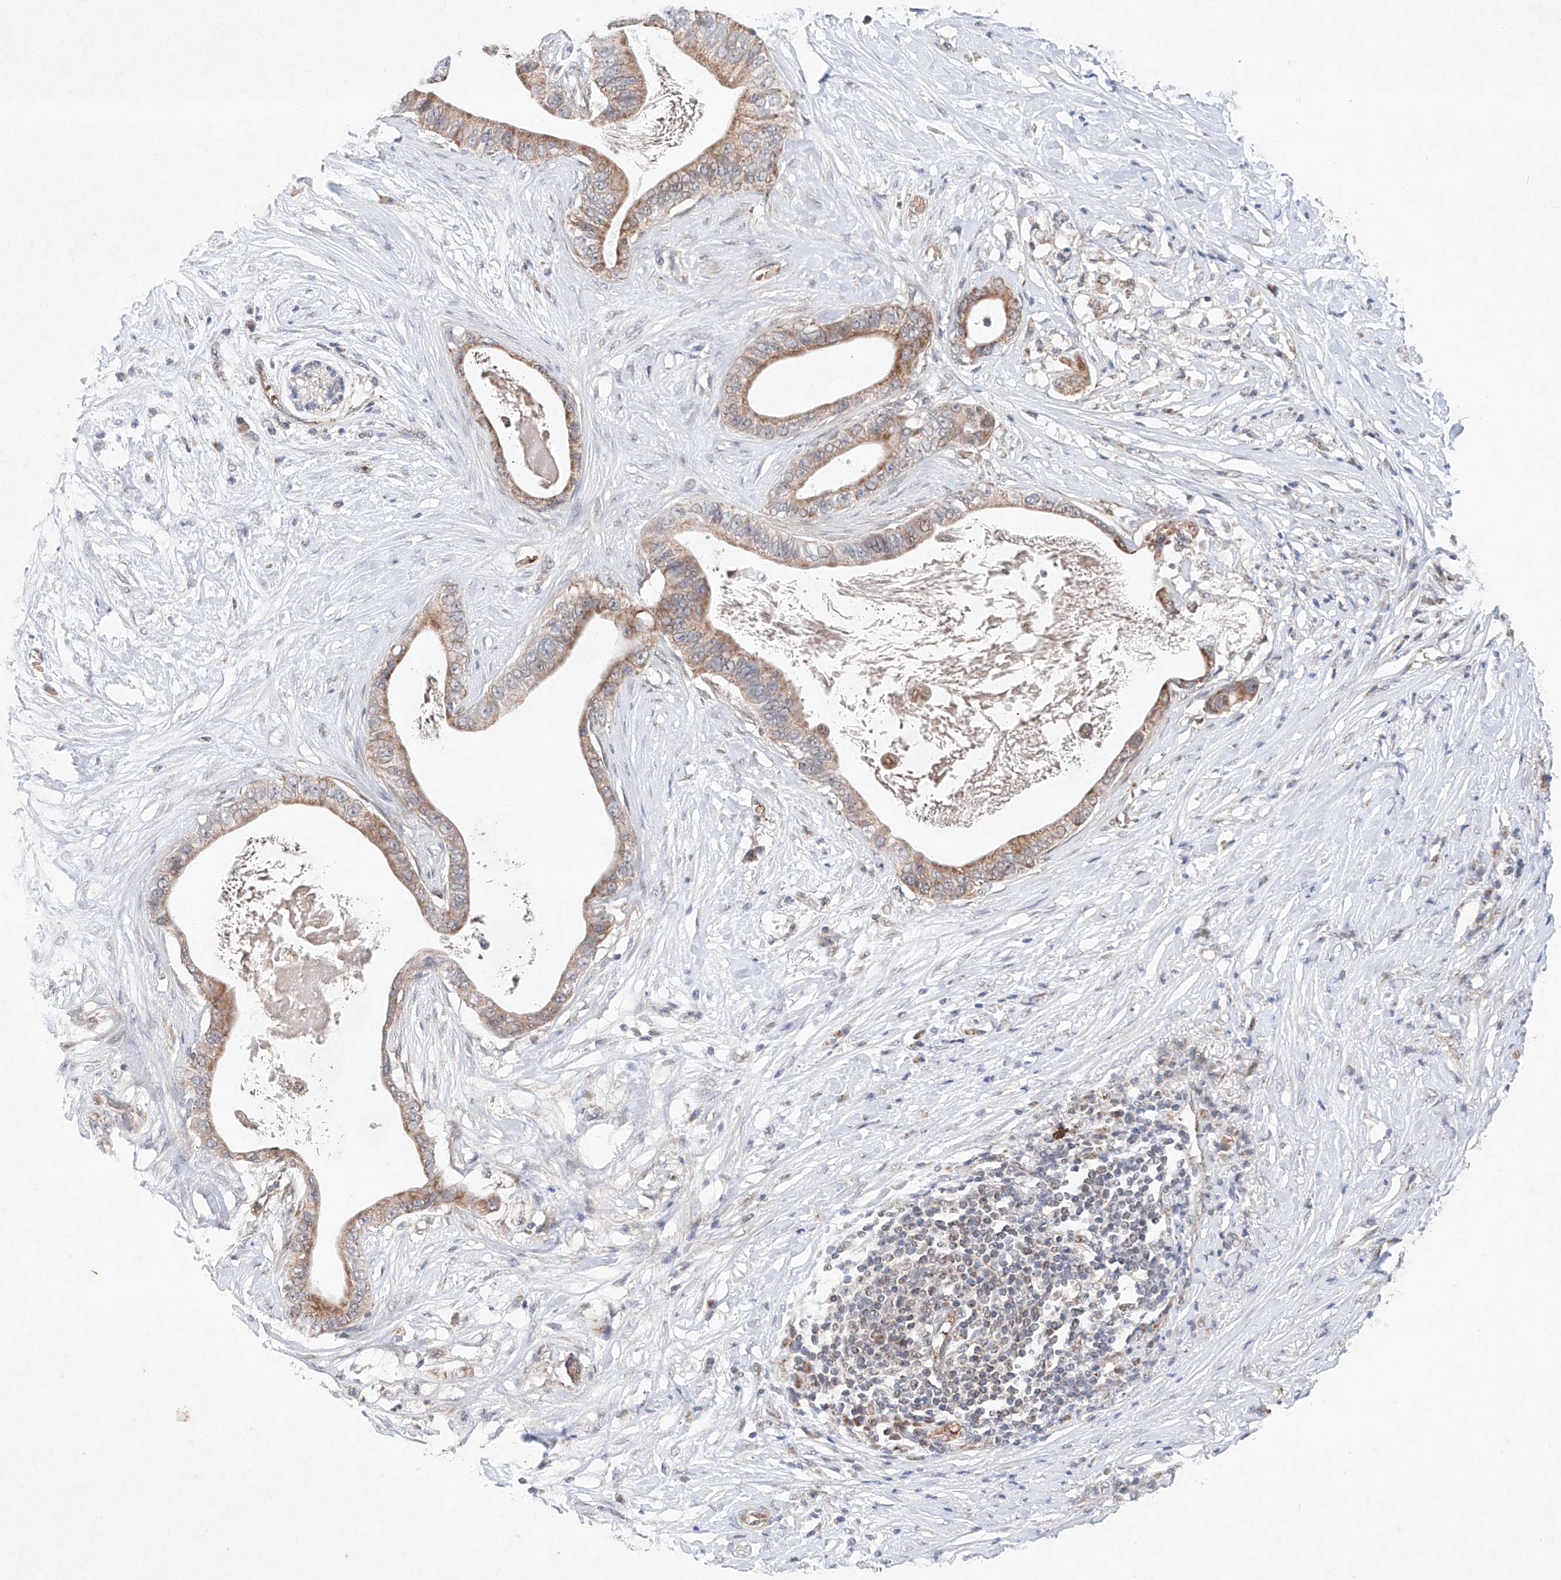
{"staining": {"intensity": "moderate", "quantity": ">75%", "location": "cytoplasmic/membranous"}, "tissue": "pancreatic cancer", "cell_type": "Tumor cells", "image_type": "cancer", "snomed": [{"axis": "morphology", "description": "Adenocarcinoma, NOS"}, {"axis": "topography", "description": "Pancreas"}], "caption": "IHC image of pancreatic cancer (adenocarcinoma) stained for a protein (brown), which reveals medium levels of moderate cytoplasmic/membranous staining in about >75% of tumor cells.", "gene": "FASTK", "patient": {"sex": "male", "age": 77}}